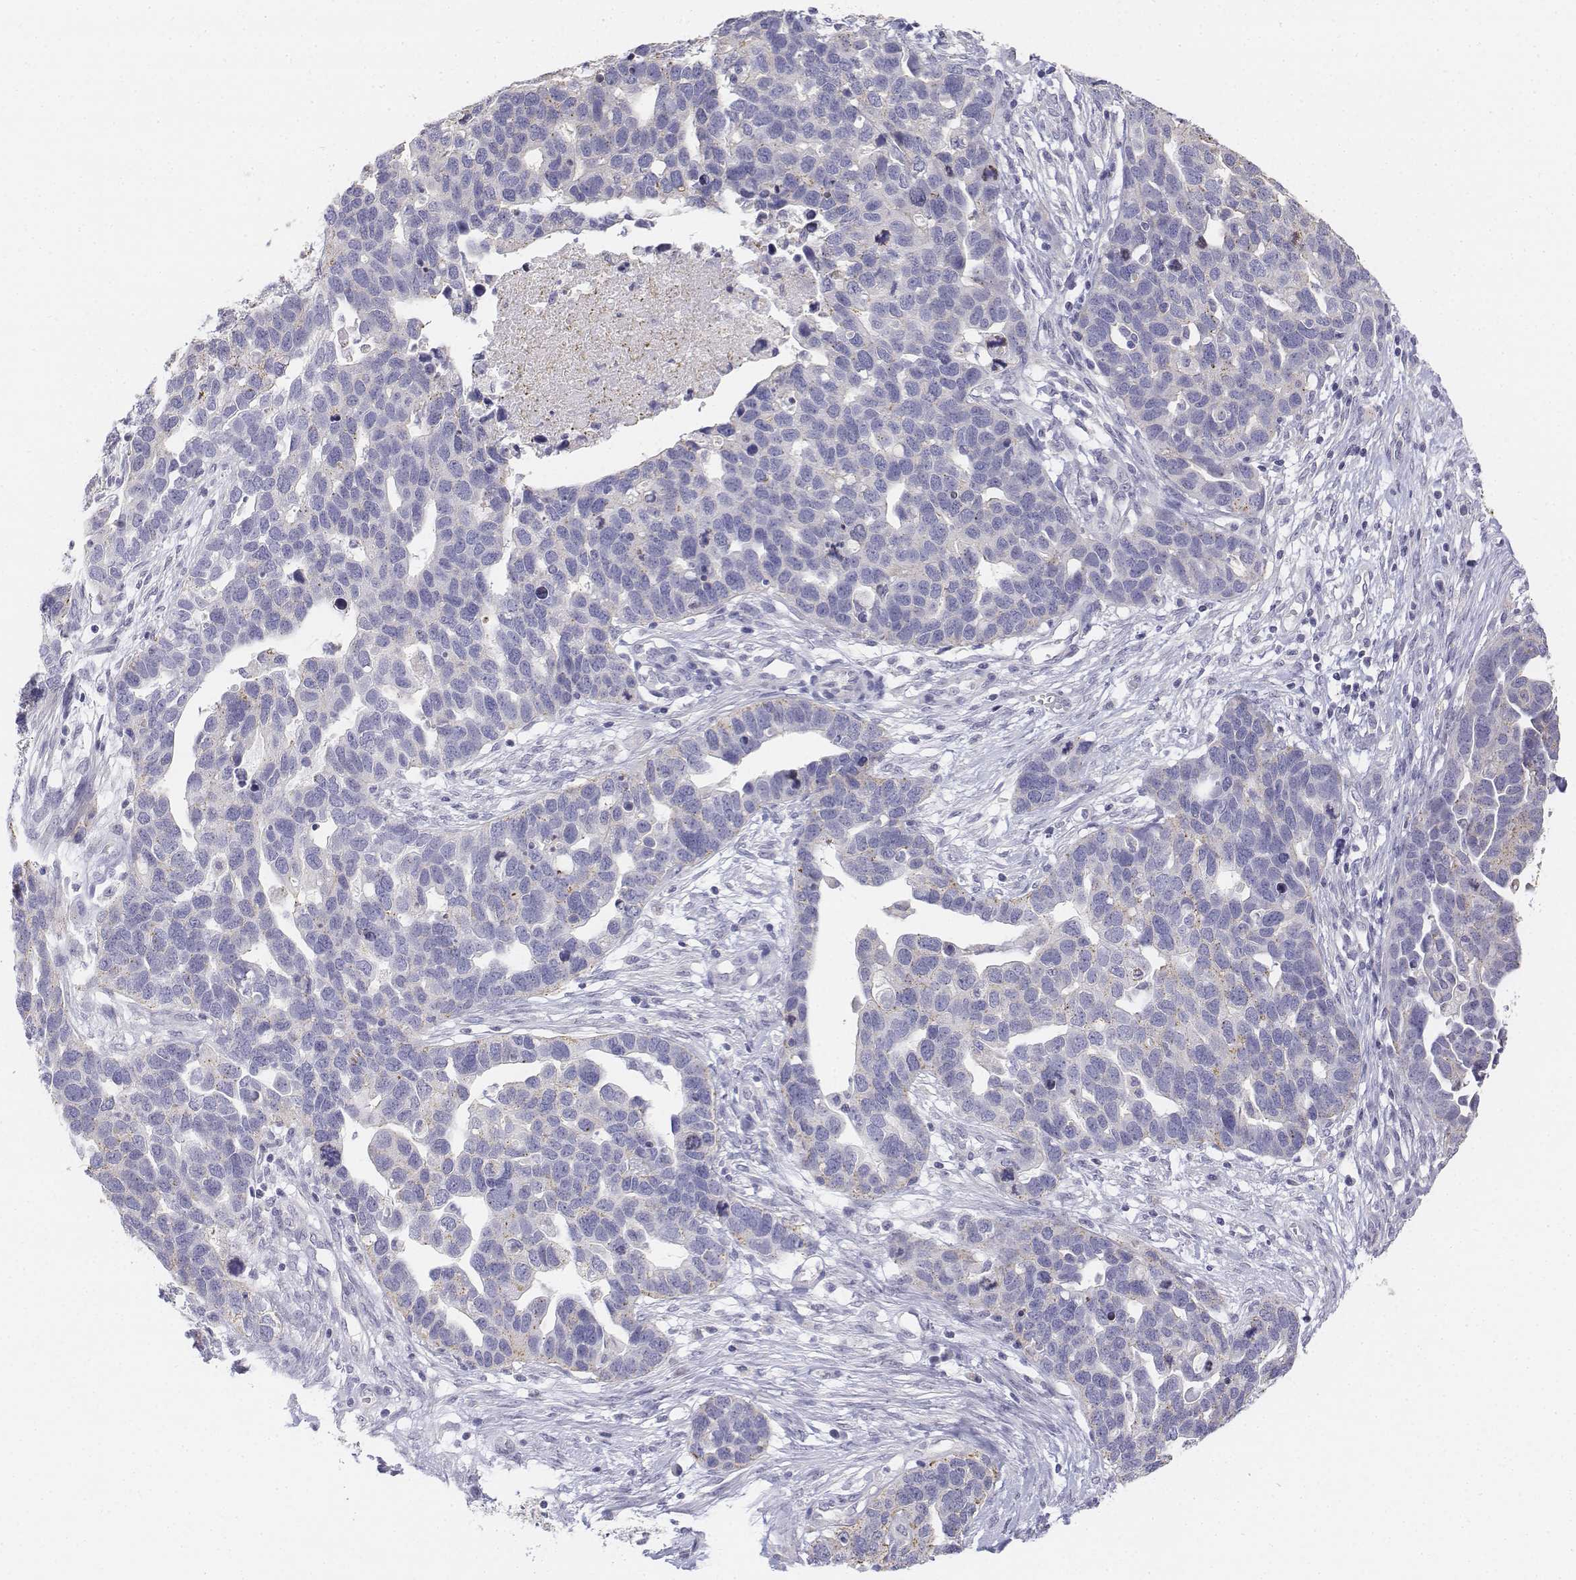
{"staining": {"intensity": "negative", "quantity": "none", "location": "none"}, "tissue": "ovarian cancer", "cell_type": "Tumor cells", "image_type": "cancer", "snomed": [{"axis": "morphology", "description": "Cystadenocarcinoma, serous, NOS"}, {"axis": "topography", "description": "Ovary"}], "caption": "DAB immunohistochemical staining of human serous cystadenocarcinoma (ovarian) demonstrates no significant expression in tumor cells.", "gene": "LGSN", "patient": {"sex": "female", "age": 54}}